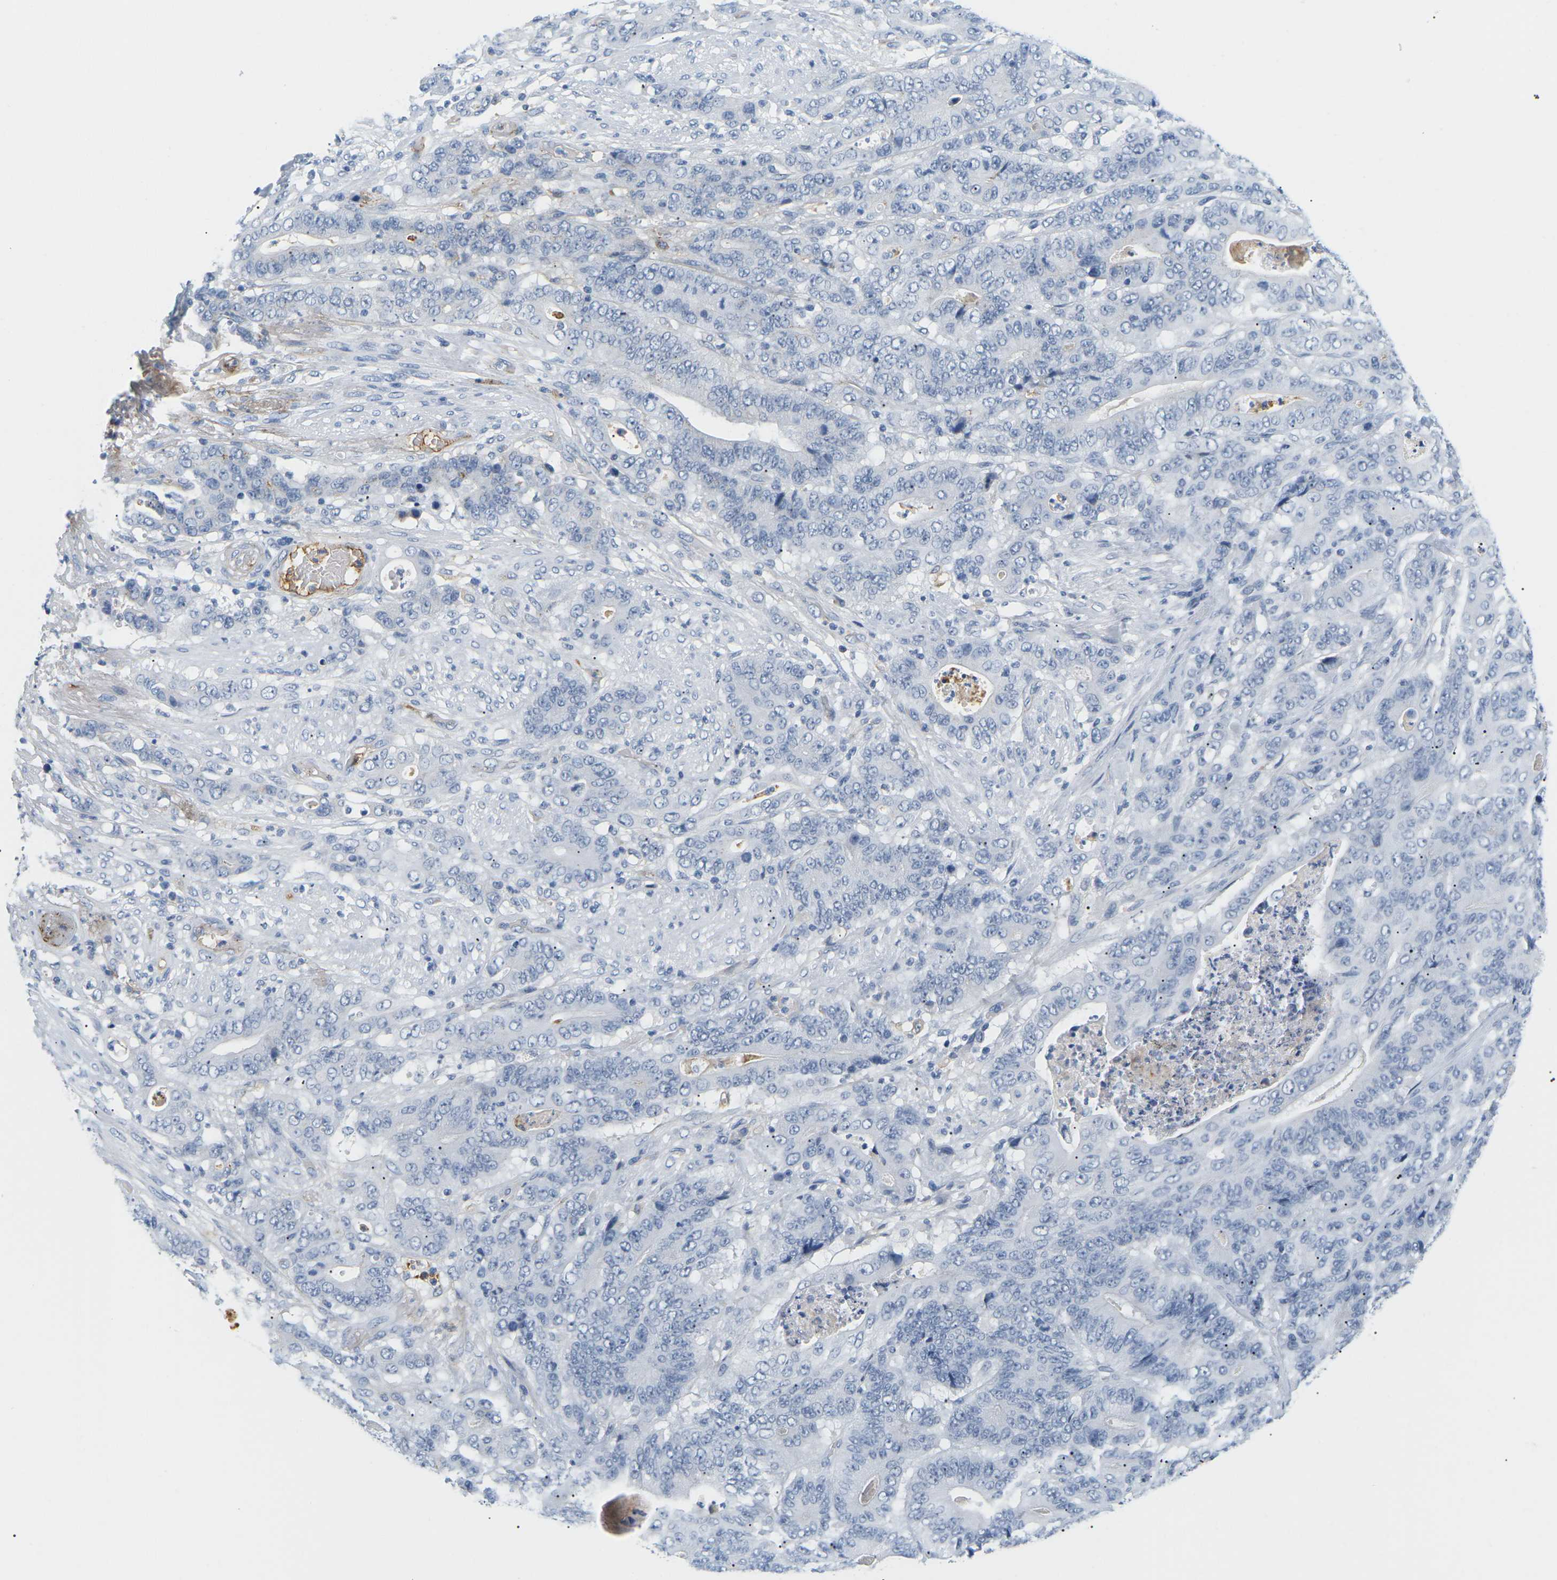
{"staining": {"intensity": "negative", "quantity": "none", "location": "none"}, "tissue": "stomach cancer", "cell_type": "Tumor cells", "image_type": "cancer", "snomed": [{"axis": "morphology", "description": "Adenocarcinoma, NOS"}, {"axis": "topography", "description": "Stomach"}], "caption": "This micrograph is of stomach adenocarcinoma stained with immunohistochemistry (IHC) to label a protein in brown with the nuclei are counter-stained blue. There is no expression in tumor cells. (DAB immunohistochemistry (IHC) visualized using brightfield microscopy, high magnification).", "gene": "APOB", "patient": {"sex": "female", "age": 73}}